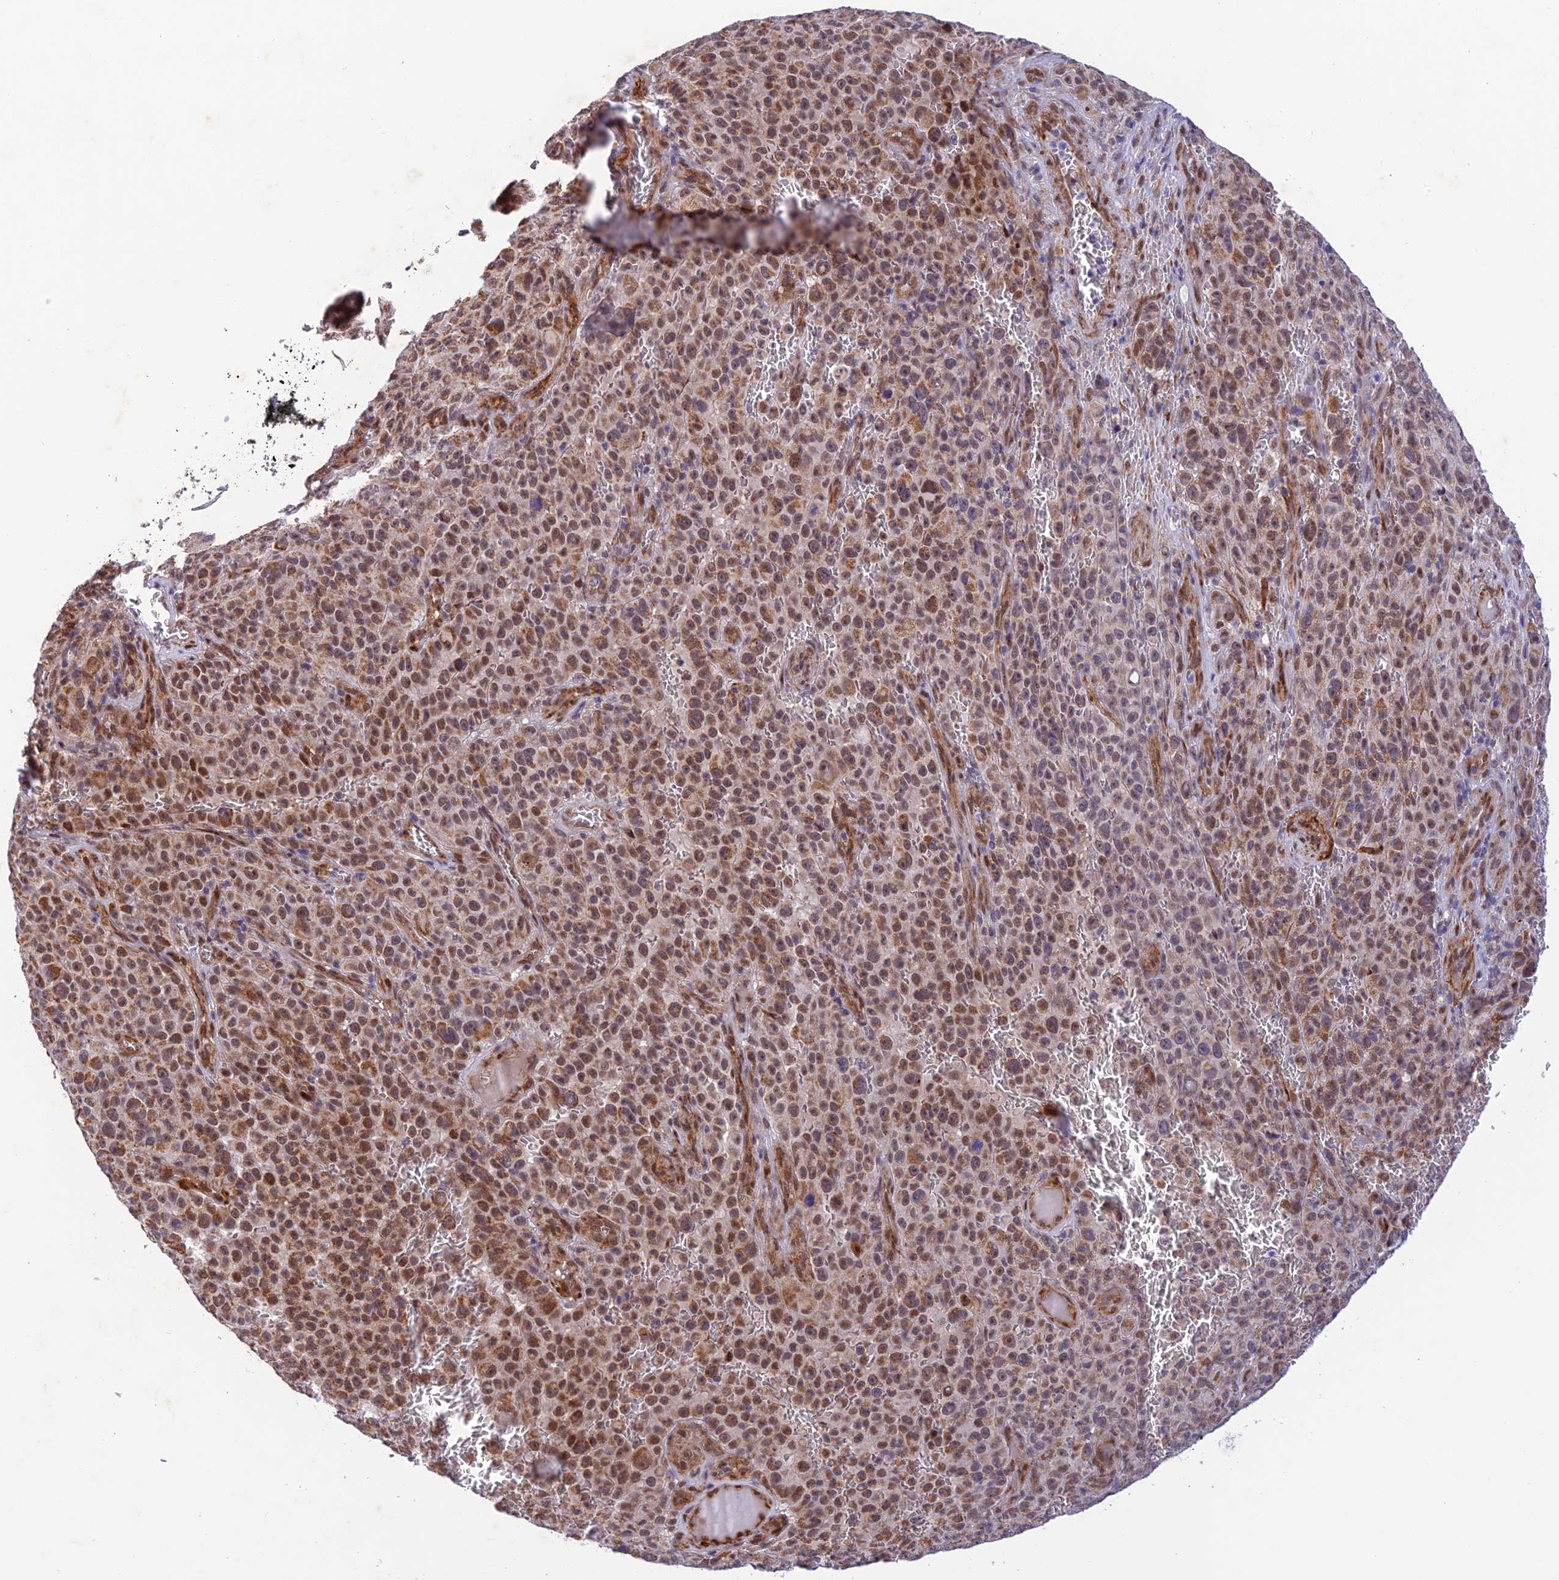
{"staining": {"intensity": "moderate", "quantity": ">75%", "location": "cytoplasmic/membranous,nuclear"}, "tissue": "melanoma", "cell_type": "Tumor cells", "image_type": "cancer", "snomed": [{"axis": "morphology", "description": "Malignant melanoma, NOS"}, {"axis": "topography", "description": "Skin"}], "caption": "A brown stain labels moderate cytoplasmic/membranous and nuclear expression of a protein in melanoma tumor cells. The protein is shown in brown color, while the nuclei are stained blue.", "gene": "WDR55", "patient": {"sex": "female", "age": 82}}